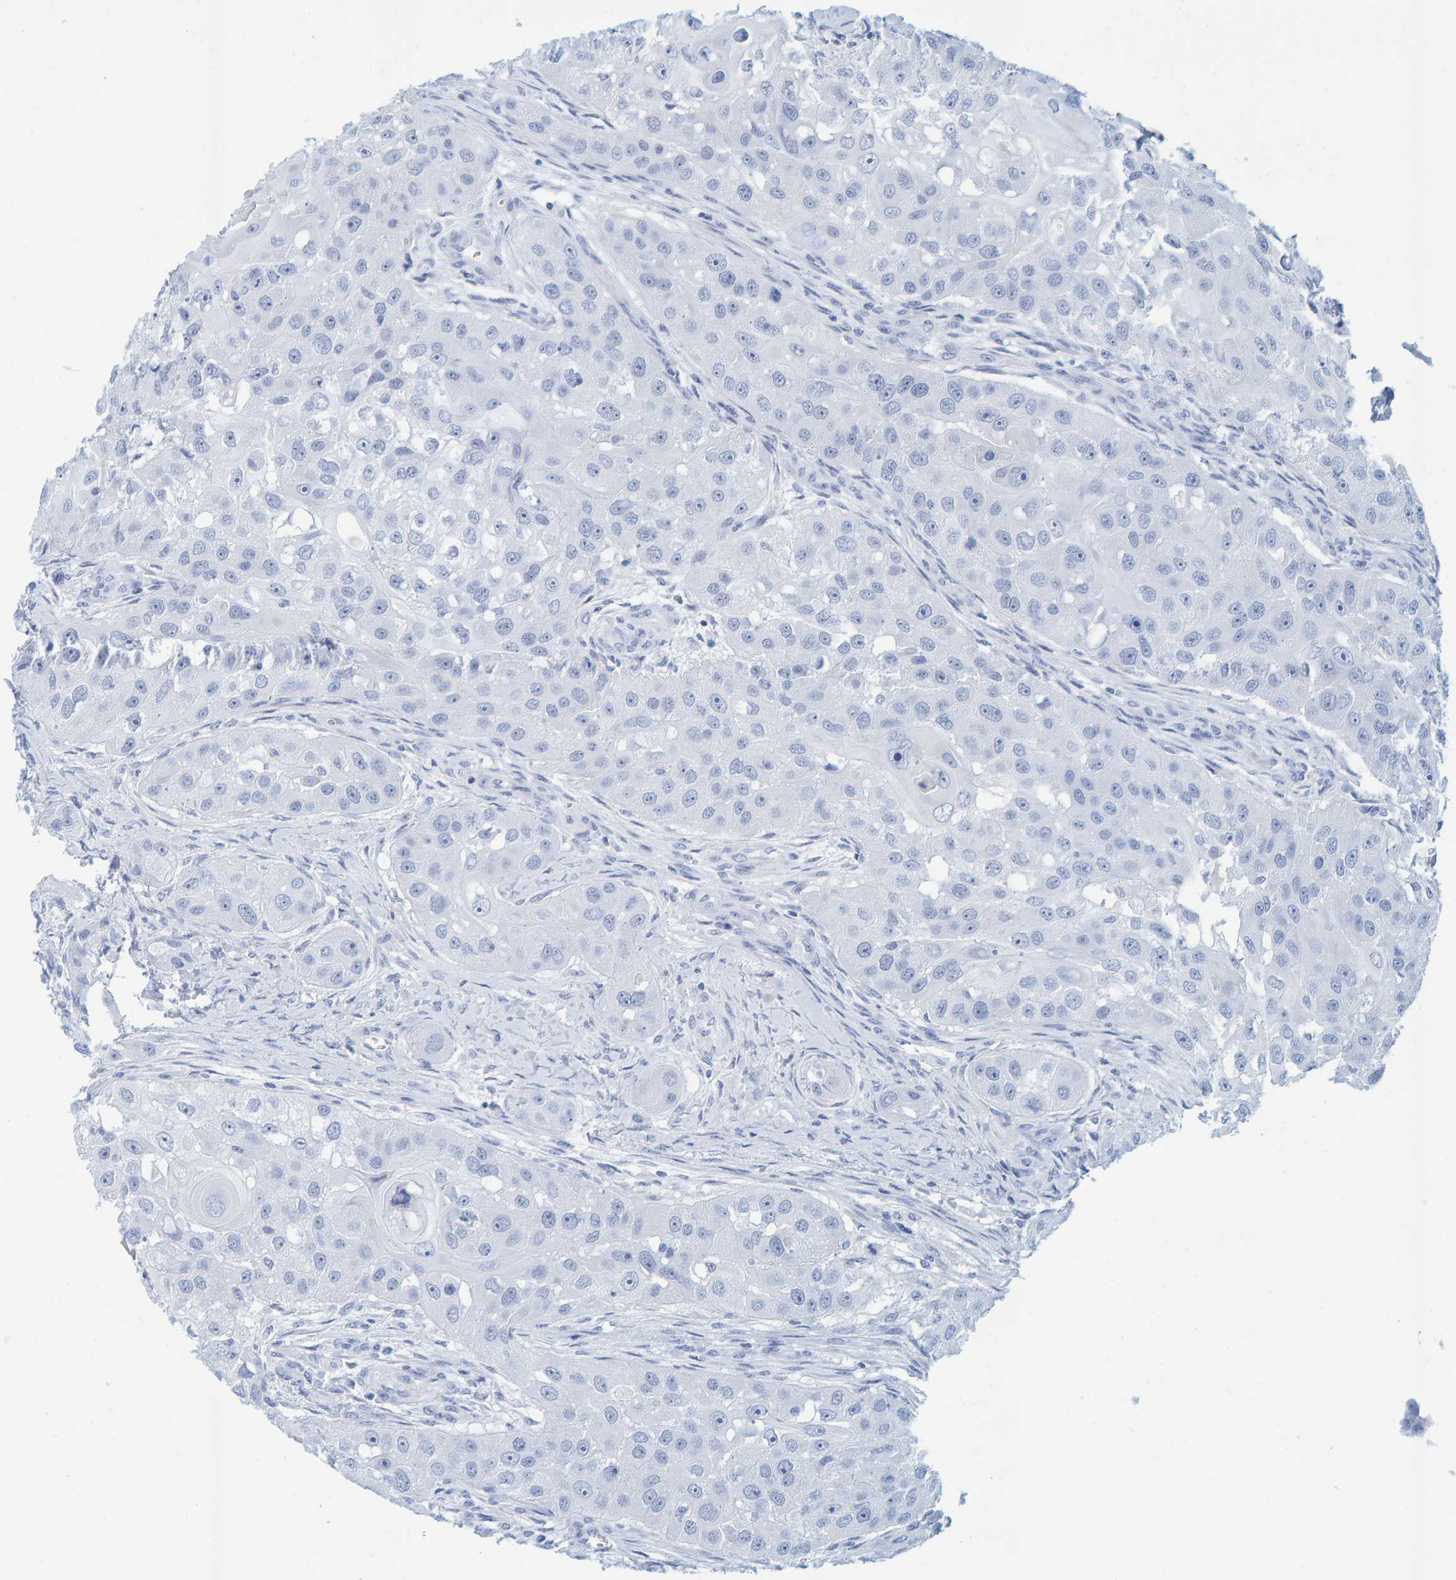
{"staining": {"intensity": "negative", "quantity": "none", "location": "none"}, "tissue": "head and neck cancer", "cell_type": "Tumor cells", "image_type": "cancer", "snomed": [{"axis": "morphology", "description": "Normal tissue, NOS"}, {"axis": "morphology", "description": "Squamous cell carcinoma, NOS"}, {"axis": "topography", "description": "Skeletal muscle"}, {"axis": "topography", "description": "Head-Neck"}], "caption": "This is an immunohistochemistry image of head and neck squamous cell carcinoma. There is no expression in tumor cells.", "gene": "SFTPC", "patient": {"sex": "male", "age": 51}}